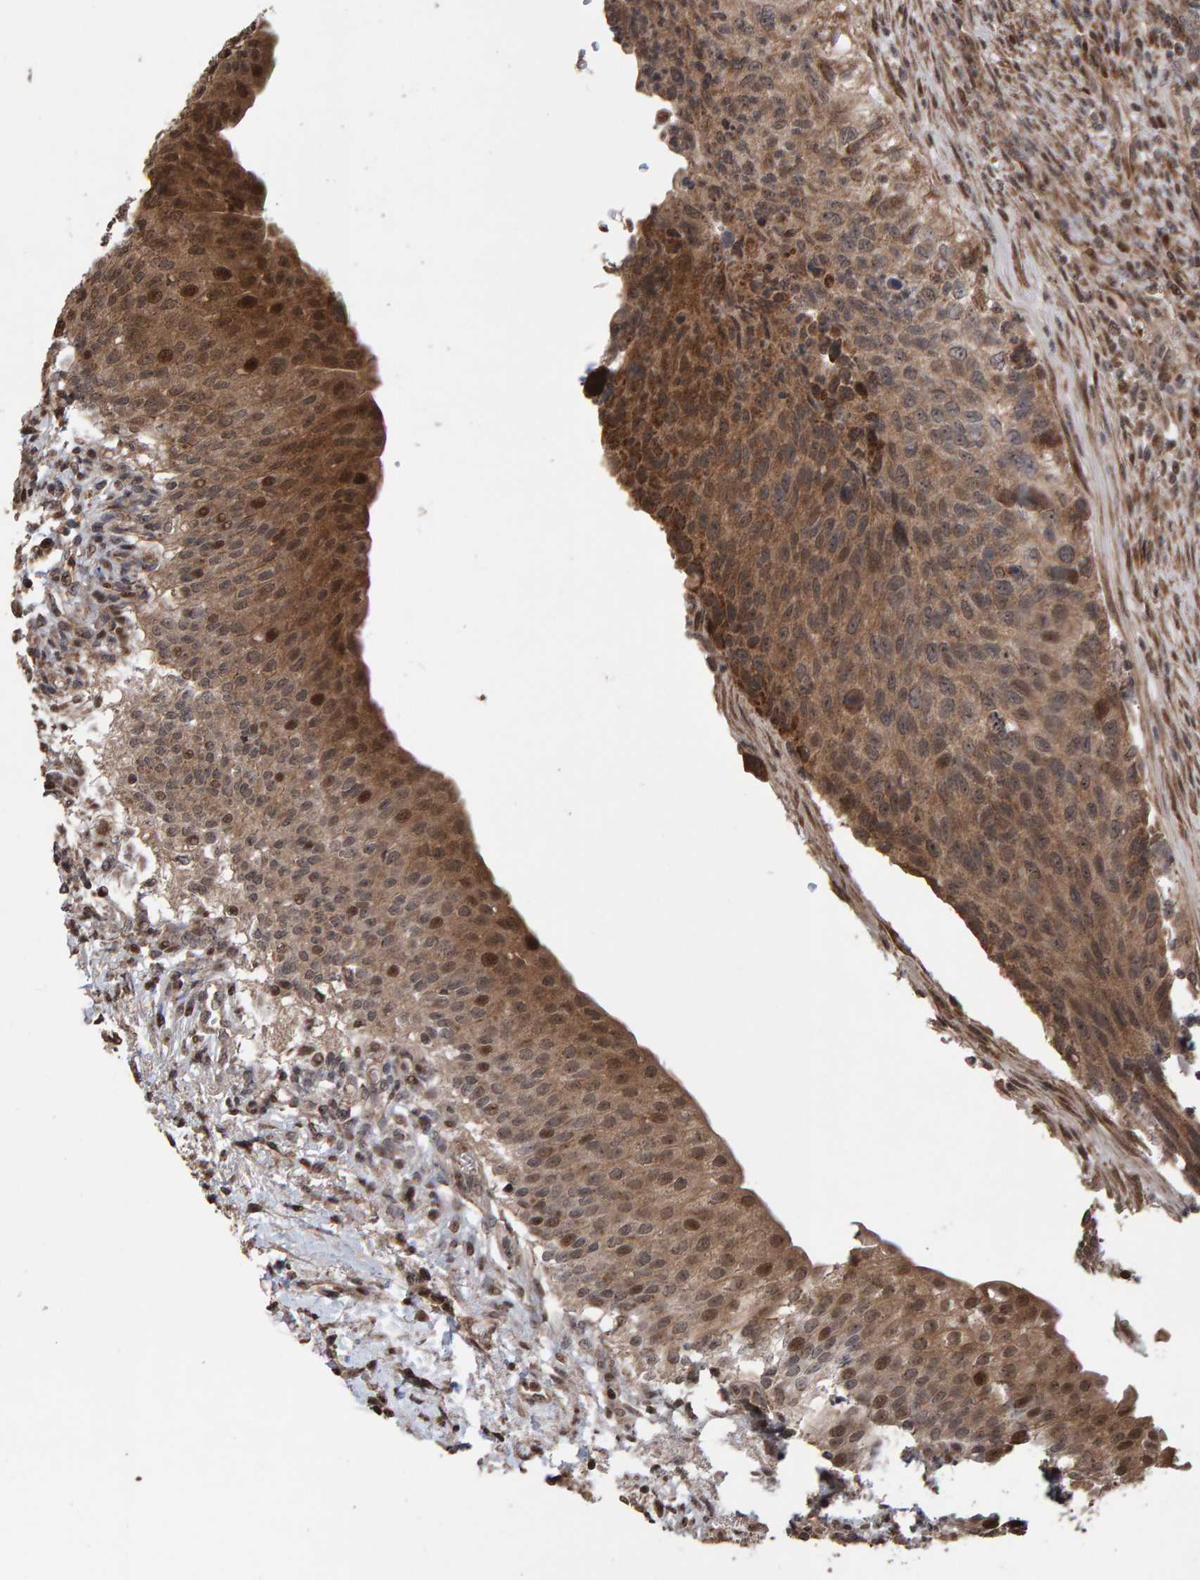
{"staining": {"intensity": "moderate", "quantity": ">75%", "location": "cytoplasmic/membranous,nuclear"}, "tissue": "urinary bladder", "cell_type": "Urothelial cells", "image_type": "normal", "snomed": [{"axis": "morphology", "description": "Normal tissue, NOS"}, {"axis": "topography", "description": "Urinary bladder"}], "caption": "Moderate cytoplasmic/membranous,nuclear protein expression is identified in about >75% of urothelial cells in urinary bladder.", "gene": "PECR", "patient": {"sex": "female", "age": 60}}